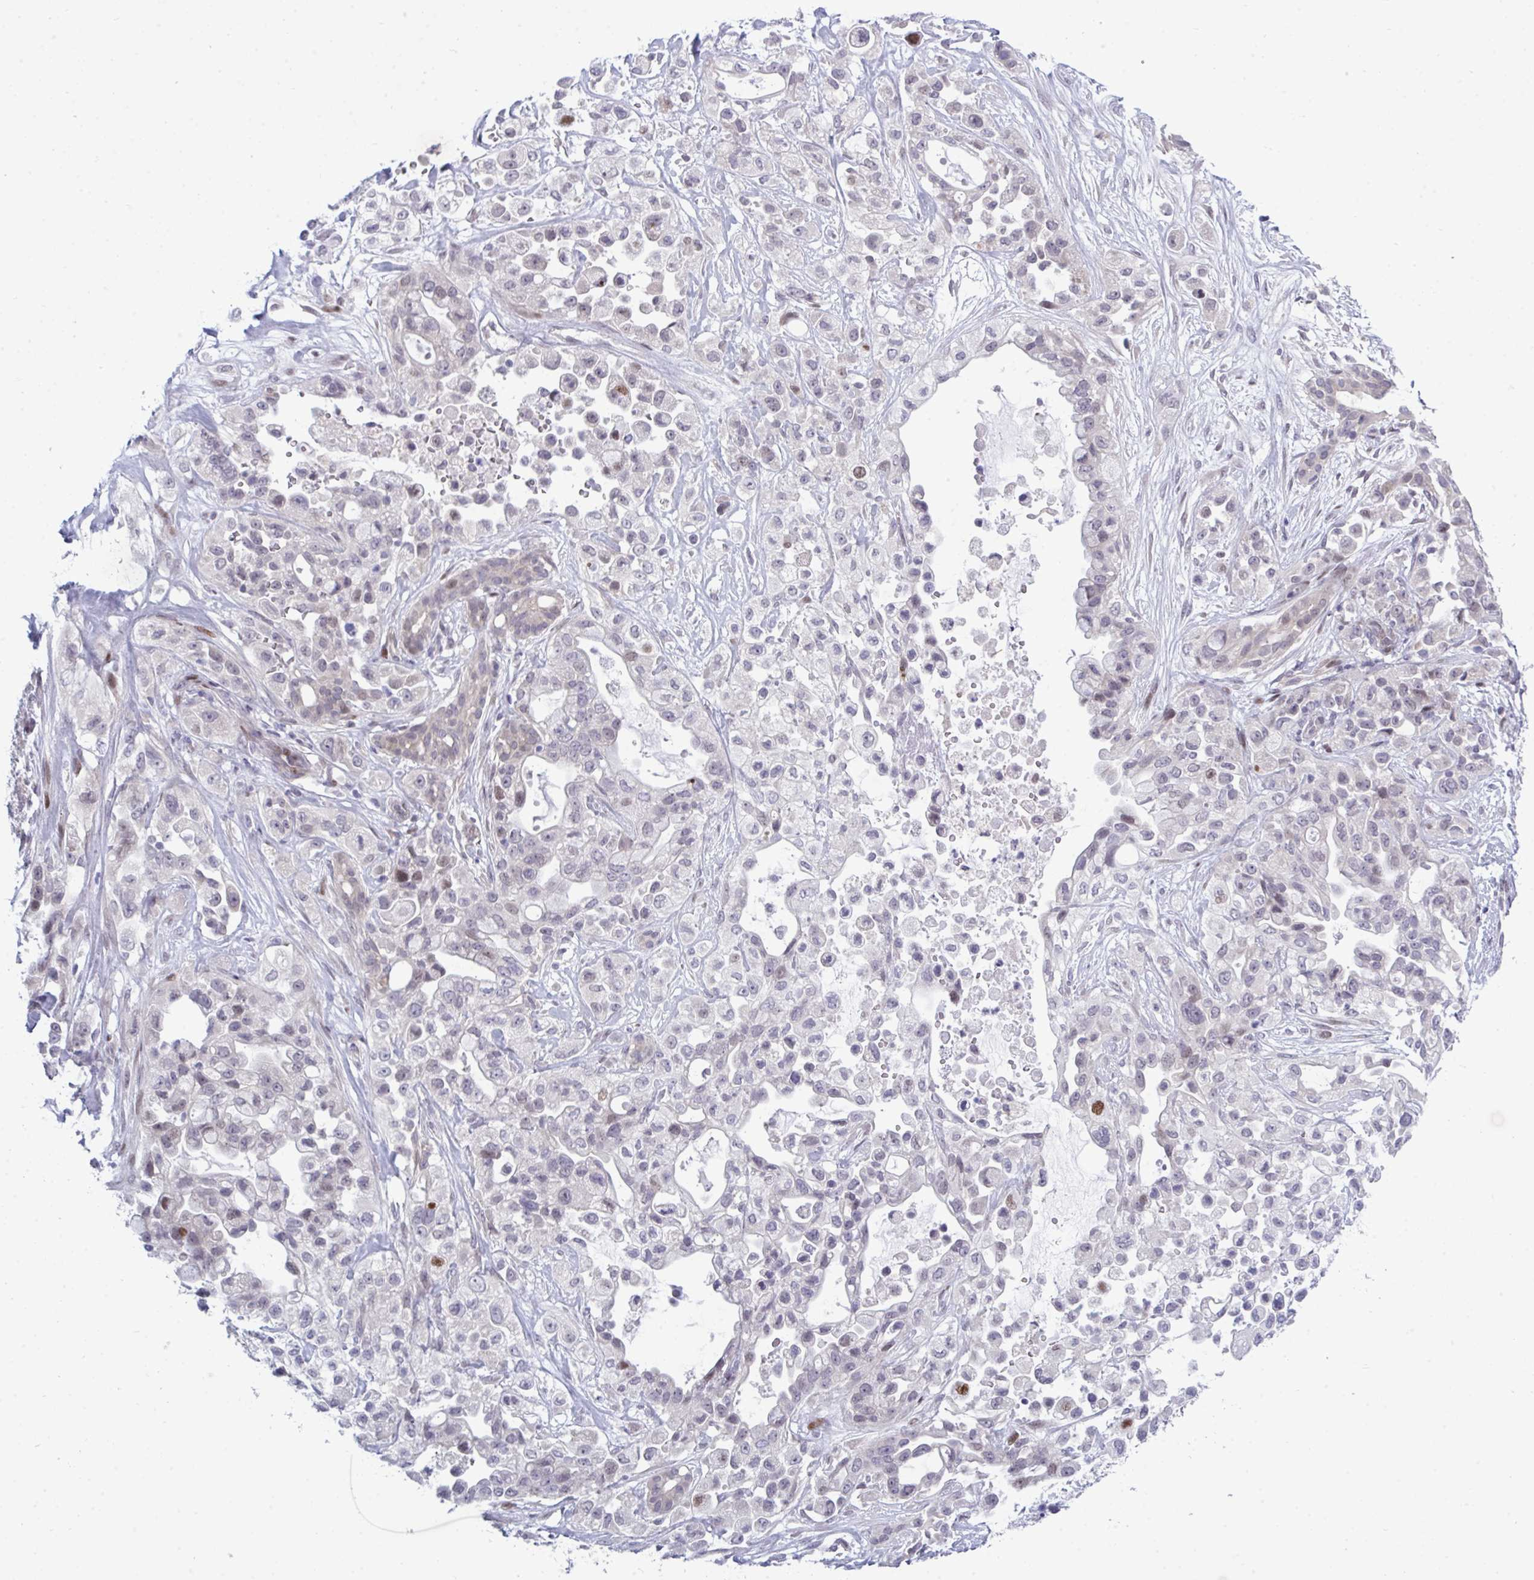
{"staining": {"intensity": "negative", "quantity": "none", "location": "none"}, "tissue": "pancreatic cancer", "cell_type": "Tumor cells", "image_type": "cancer", "snomed": [{"axis": "morphology", "description": "Adenocarcinoma, NOS"}, {"axis": "topography", "description": "Pancreas"}], "caption": "Adenocarcinoma (pancreatic) was stained to show a protein in brown. There is no significant staining in tumor cells.", "gene": "TAB1", "patient": {"sex": "male", "age": 44}}